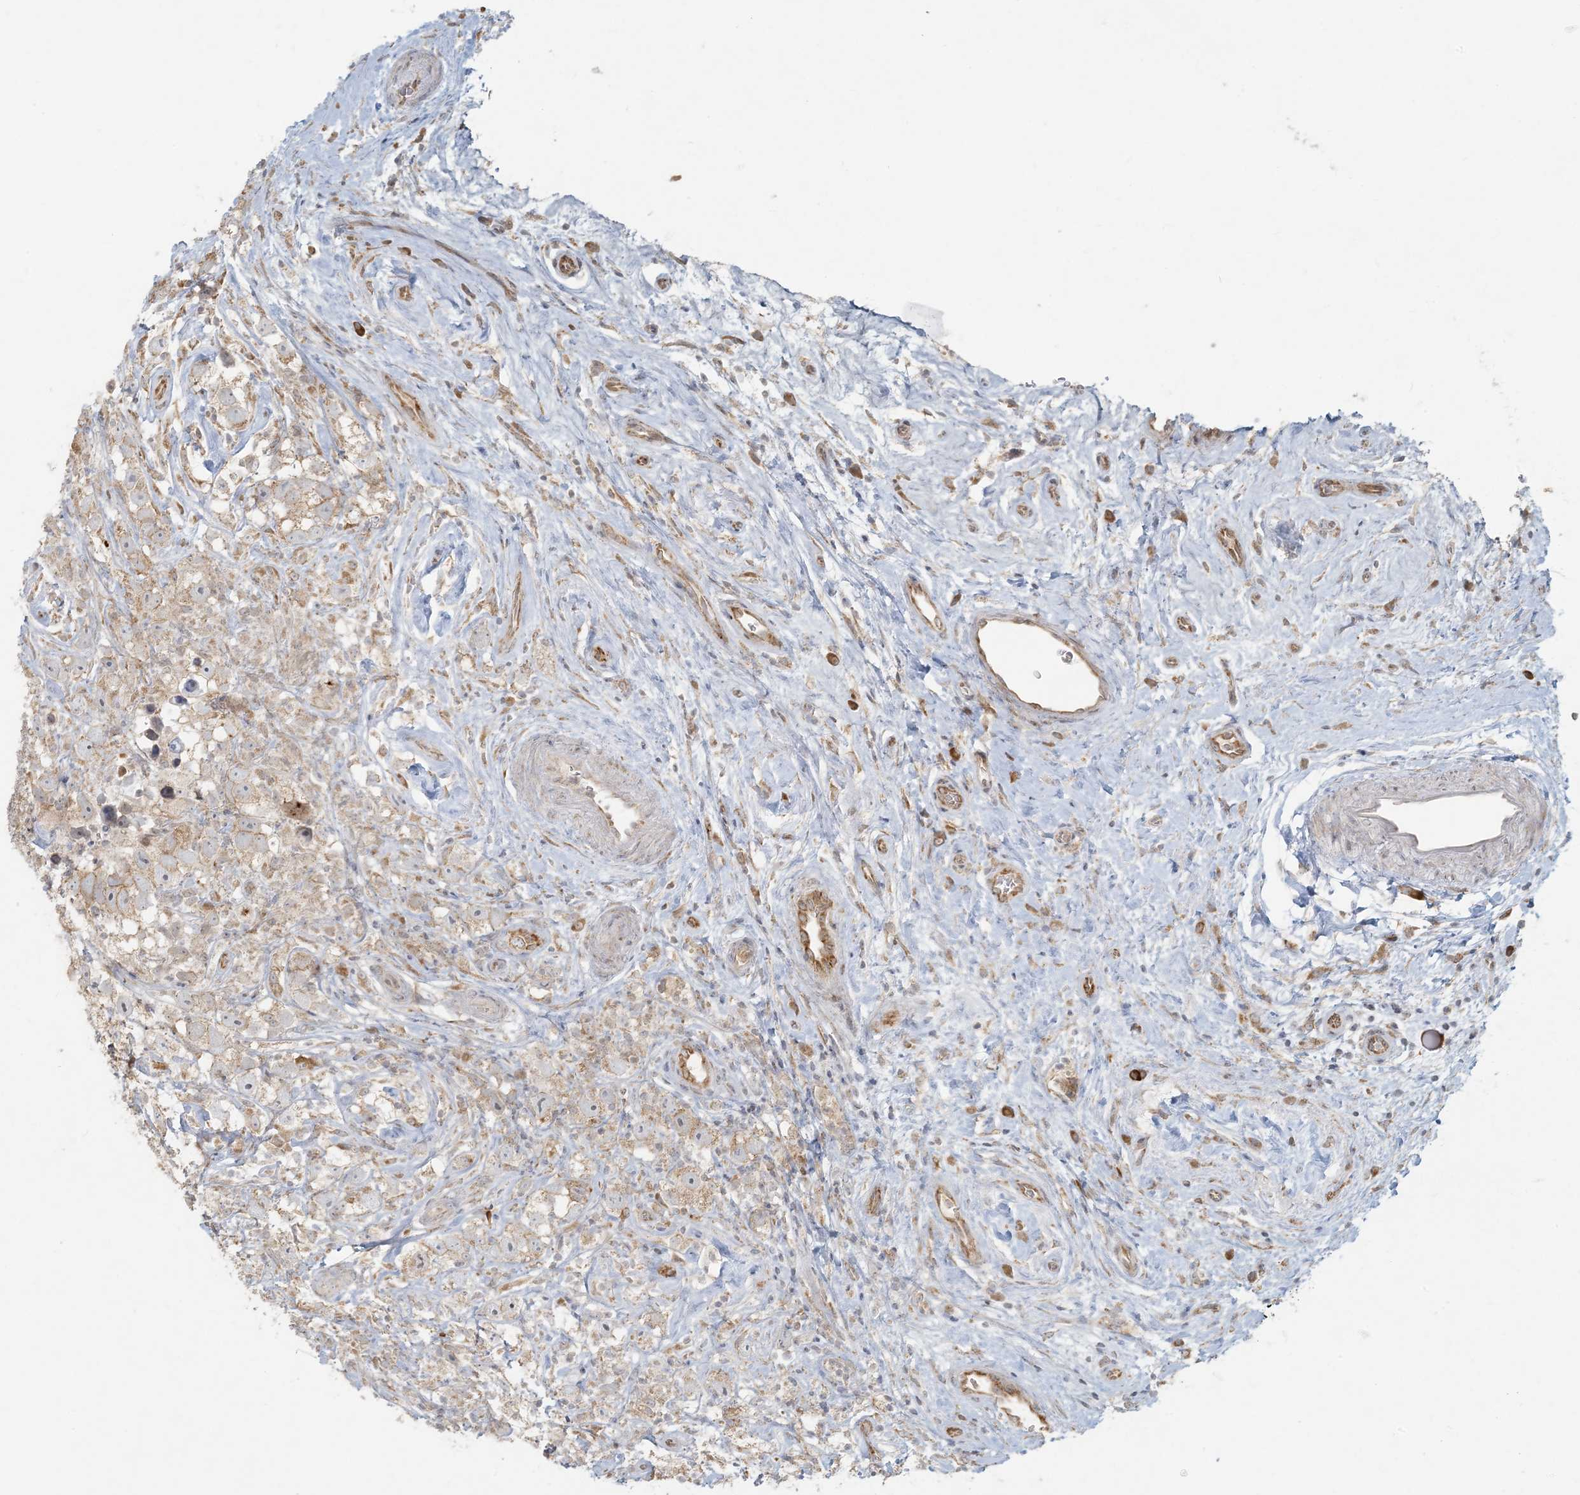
{"staining": {"intensity": "moderate", "quantity": "25%-75%", "location": "cytoplasmic/membranous"}, "tissue": "testis cancer", "cell_type": "Tumor cells", "image_type": "cancer", "snomed": [{"axis": "morphology", "description": "Seminoma, NOS"}, {"axis": "topography", "description": "Testis"}], "caption": "Testis cancer (seminoma) stained with DAB (3,3'-diaminobenzidine) immunohistochemistry demonstrates medium levels of moderate cytoplasmic/membranous staining in about 25%-75% of tumor cells.", "gene": "HACL1", "patient": {"sex": "male", "age": 49}}